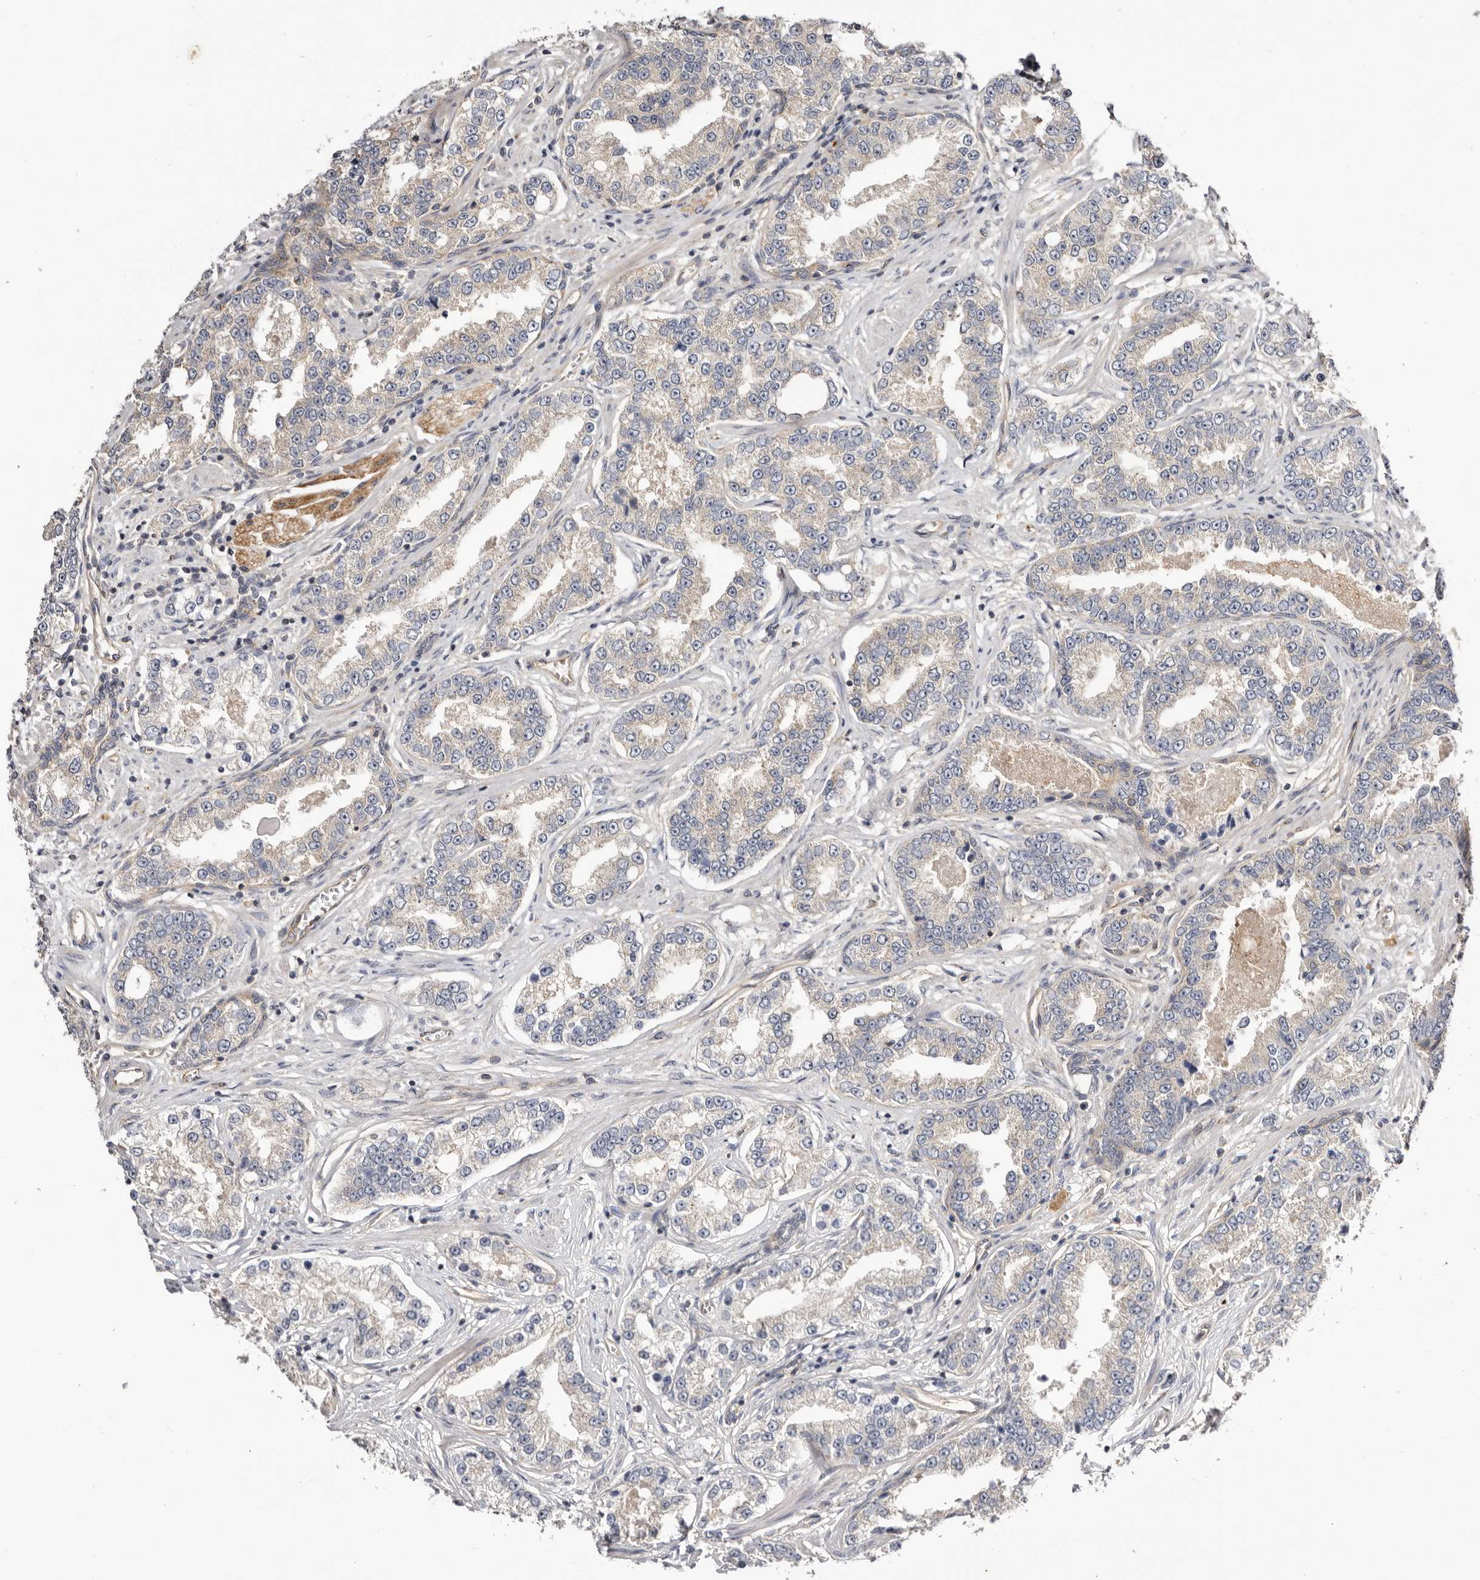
{"staining": {"intensity": "negative", "quantity": "none", "location": "none"}, "tissue": "prostate cancer", "cell_type": "Tumor cells", "image_type": "cancer", "snomed": [{"axis": "morphology", "description": "Normal tissue, NOS"}, {"axis": "morphology", "description": "Adenocarcinoma, High grade"}, {"axis": "topography", "description": "Prostate"}], "caption": "High magnification brightfield microscopy of prostate cancer (adenocarcinoma (high-grade)) stained with DAB (brown) and counterstained with hematoxylin (blue): tumor cells show no significant staining.", "gene": "PANK4", "patient": {"sex": "male", "age": 83}}